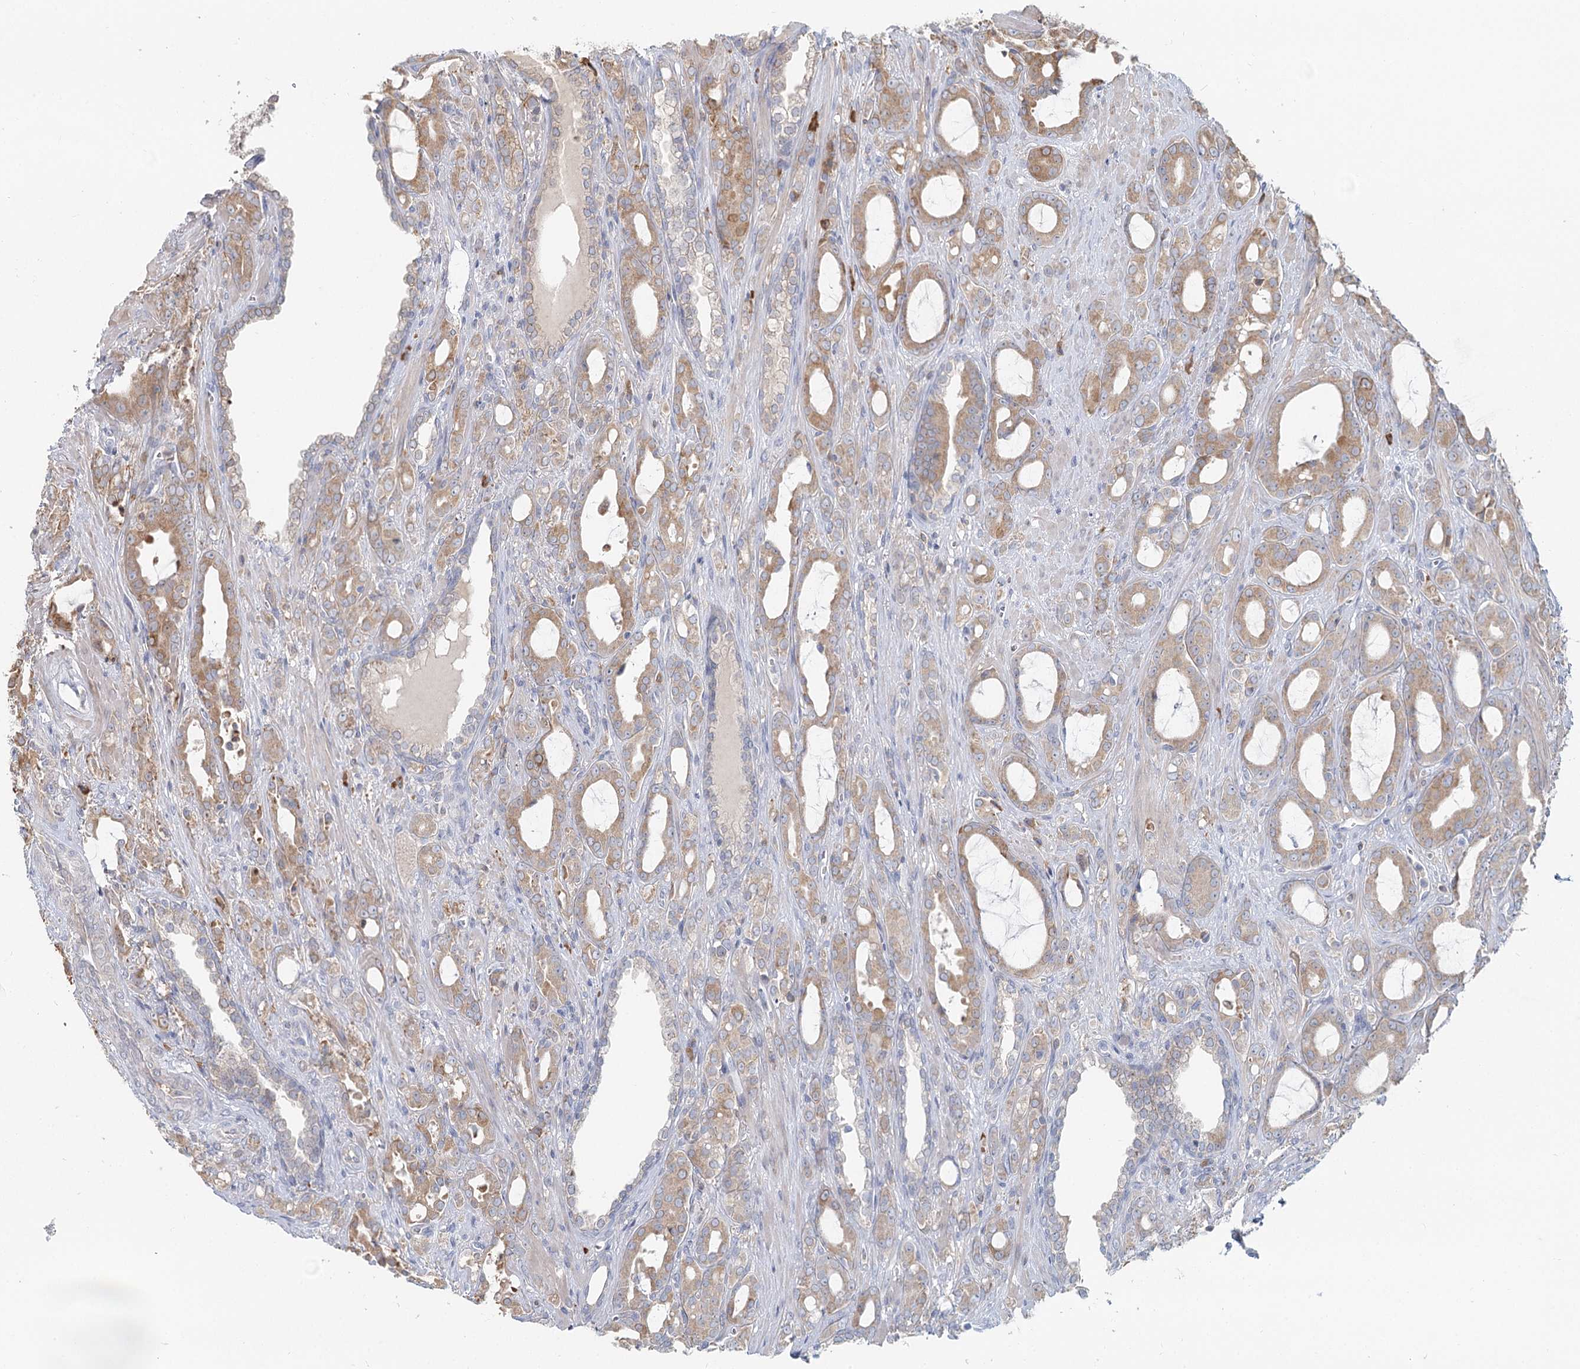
{"staining": {"intensity": "weak", "quantity": "25%-75%", "location": "cytoplasmic/membranous"}, "tissue": "prostate cancer", "cell_type": "Tumor cells", "image_type": "cancer", "snomed": [{"axis": "morphology", "description": "Adenocarcinoma, High grade"}, {"axis": "topography", "description": "Prostate"}], "caption": "A histopathology image of prostate adenocarcinoma (high-grade) stained for a protein reveals weak cytoplasmic/membranous brown staining in tumor cells.", "gene": "ANKRD16", "patient": {"sex": "male", "age": 72}}